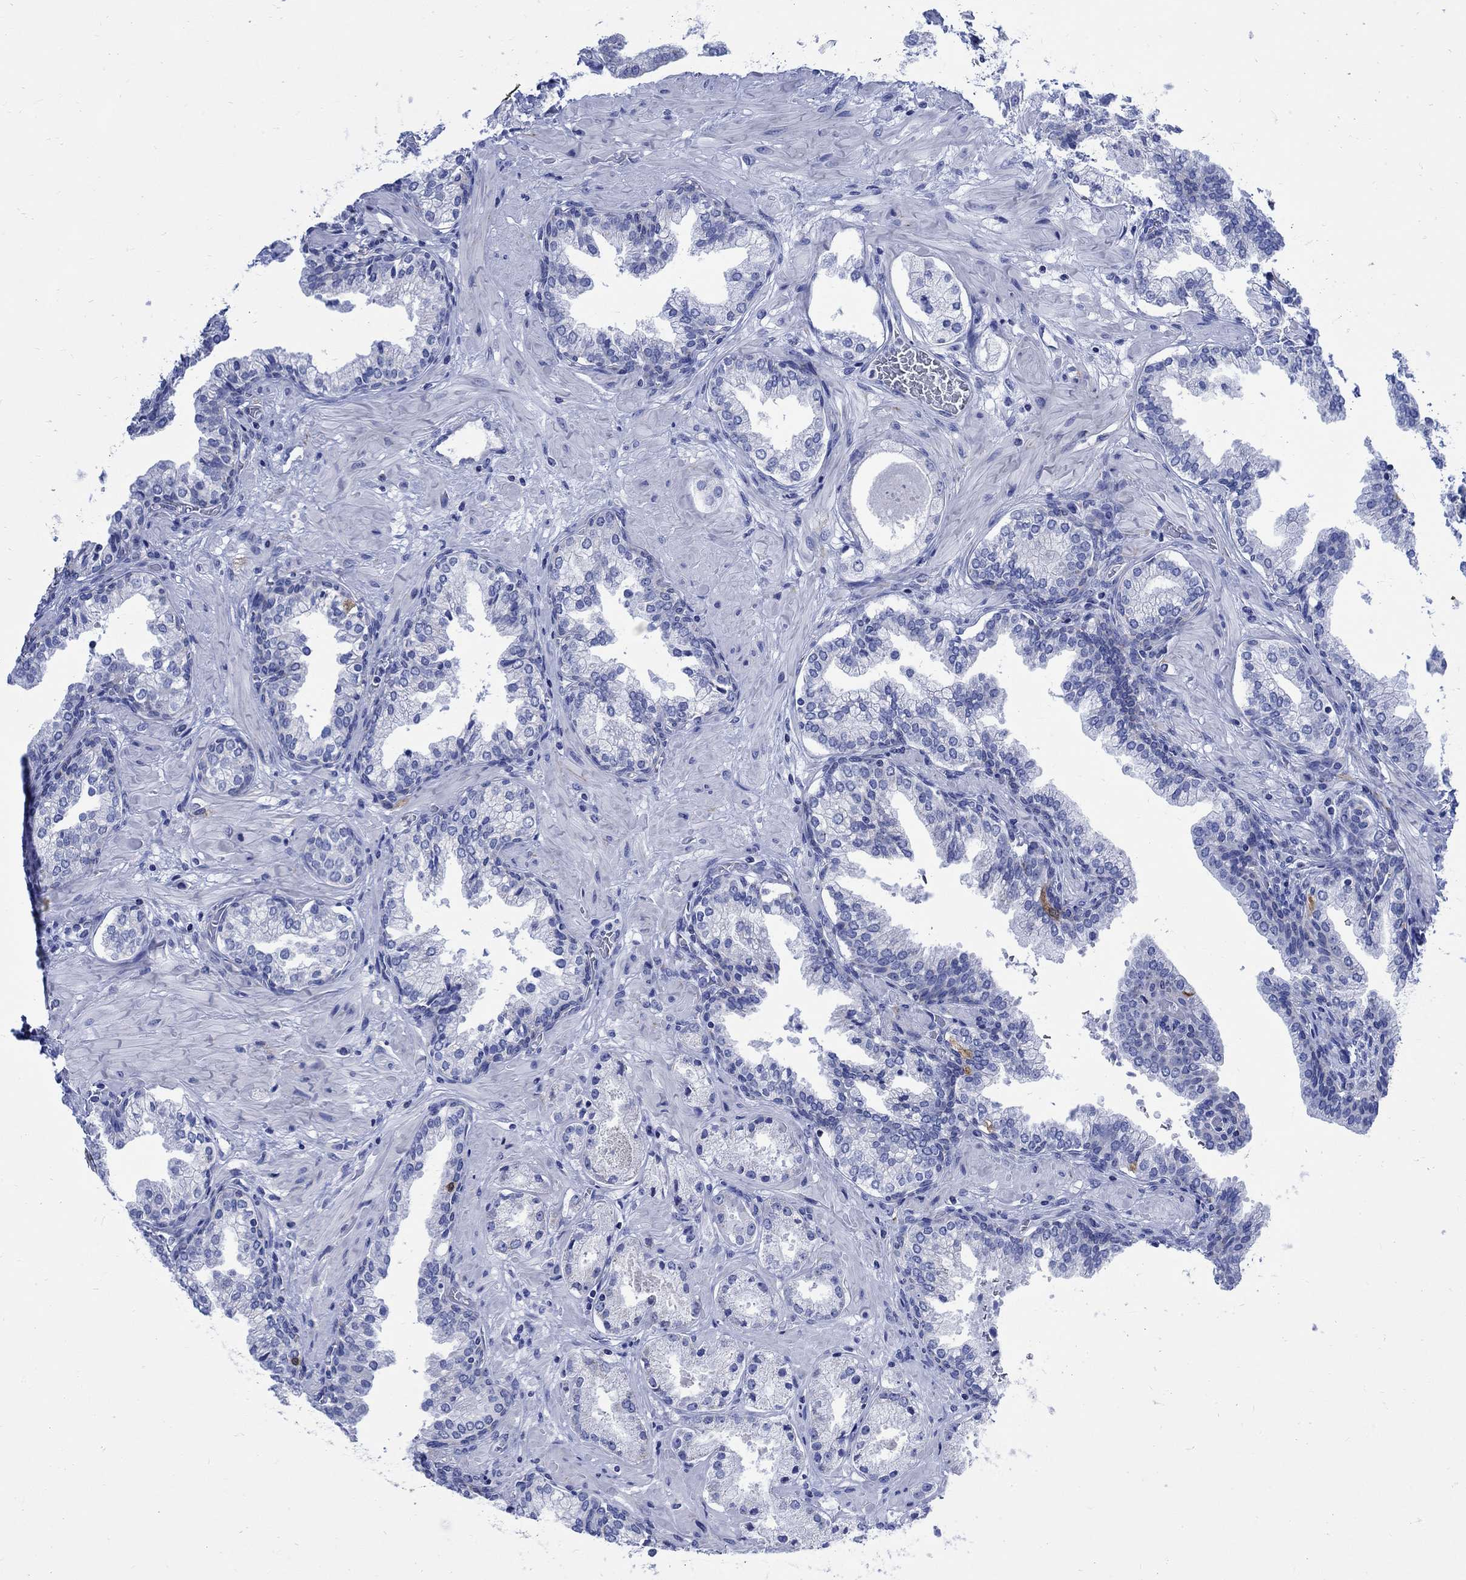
{"staining": {"intensity": "weak", "quantity": "<25%", "location": "cytoplasmic/membranous"}, "tissue": "prostate cancer", "cell_type": "Tumor cells", "image_type": "cancer", "snomed": [{"axis": "morphology", "description": "Adenocarcinoma, NOS"}, {"axis": "topography", "description": "Prostate and seminal vesicle, NOS"}, {"axis": "topography", "description": "Prostate"}], "caption": "Adenocarcinoma (prostate) stained for a protein using immunohistochemistry (IHC) displays no staining tumor cells.", "gene": "CPLX2", "patient": {"sex": "male", "age": 44}}